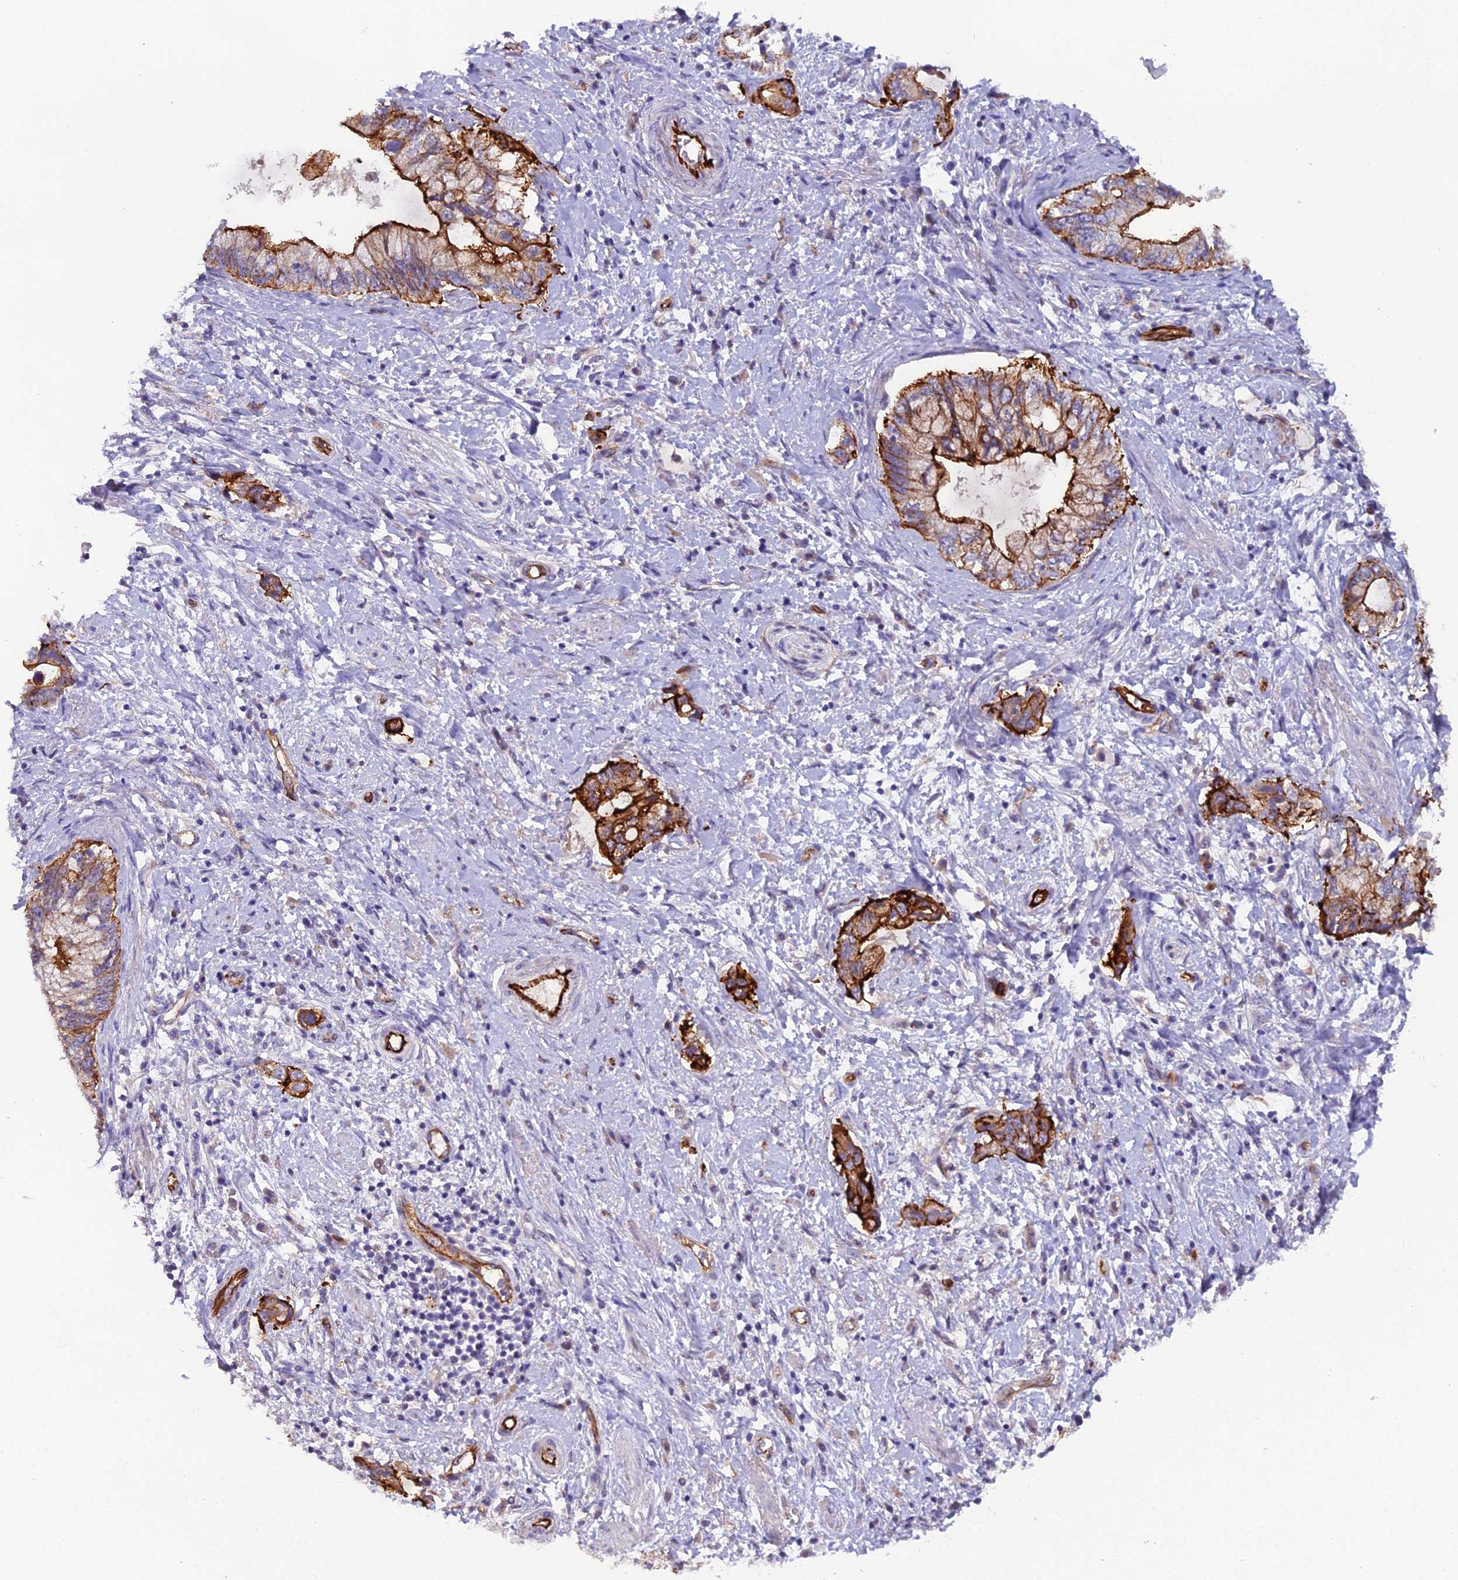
{"staining": {"intensity": "strong", "quantity": ">75%", "location": "cytoplasmic/membranous"}, "tissue": "pancreatic cancer", "cell_type": "Tumor cells", "image_type": "cancer", "snomed": [{"axis": "morphology", "description": "Adenocarcinoma, NOS"}, {"axis": "topography", "description": "Pancreas"}], "caption": "Human pancreatic cancer (adenocarcinoma) stained with a brown dye demonstrates strong cytoplasmic/membranous positive expression in approximately >75% of tumor cells.", "gene": "CFAP47", "patient": {"sex": "female", "age": 73}}